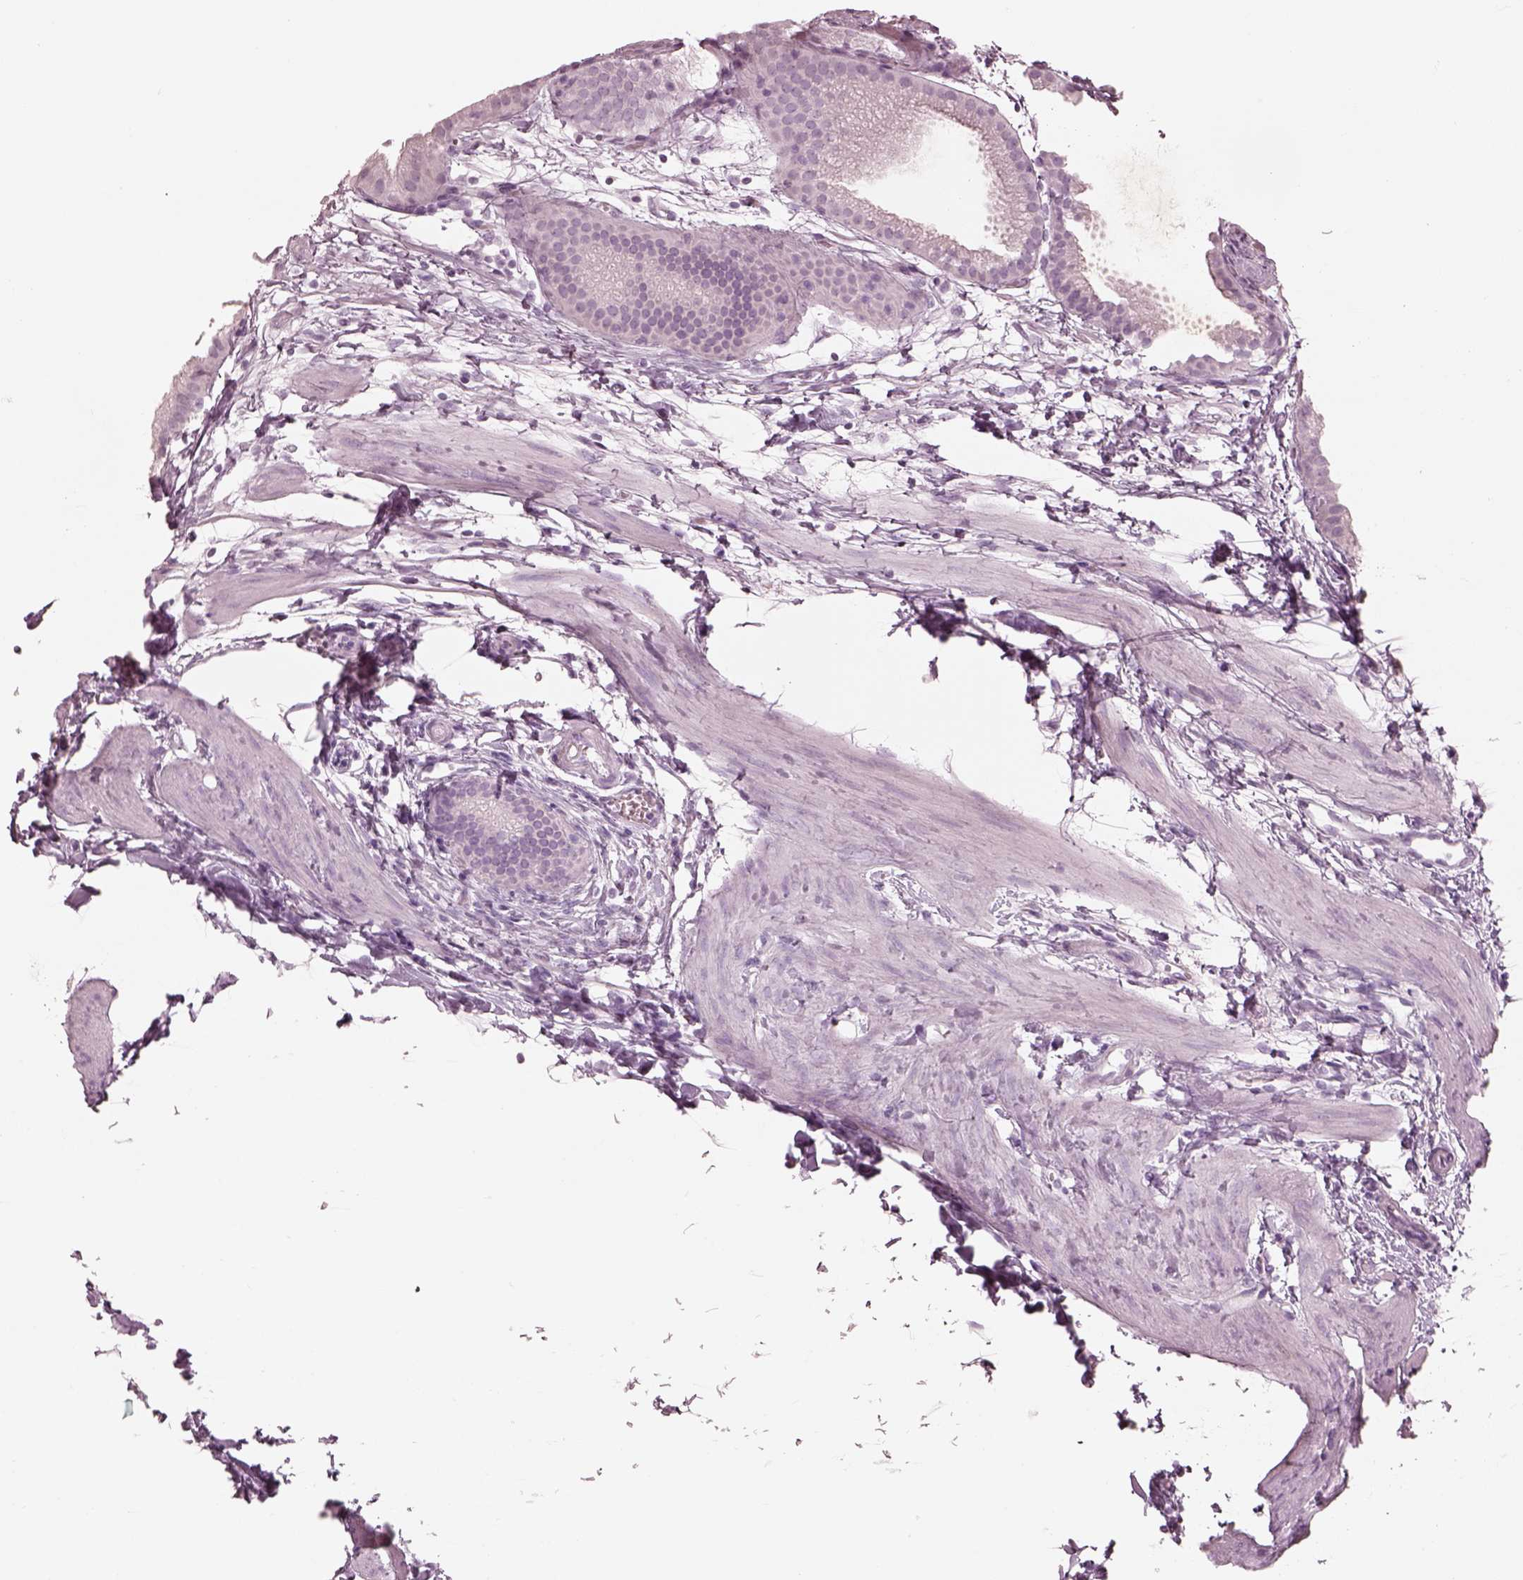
{"staining": {"intensity": "negative", "quantity": "none", "location": "none"}, "tissue": "gallbladder", "cell_type": "Glandular cells", "image_type": "normal", "snomed": [{"axis": "morphology", "description": "Normal tissue, NOS"}, {"axis": "topography", "description": "Gallbladder"}], "caption": "Immunohistochemistry (IHC) image of unremarkable gallbladder: gallbladder stained with DAB (3,3'-diaminobenzidine) demonstrates no significant protein staining in glandular cells. (DAB immunohistochemistry (IHC), high magnification).", "gene": "KRTAP24", "patient": {"sex": "female", "age": 63}}